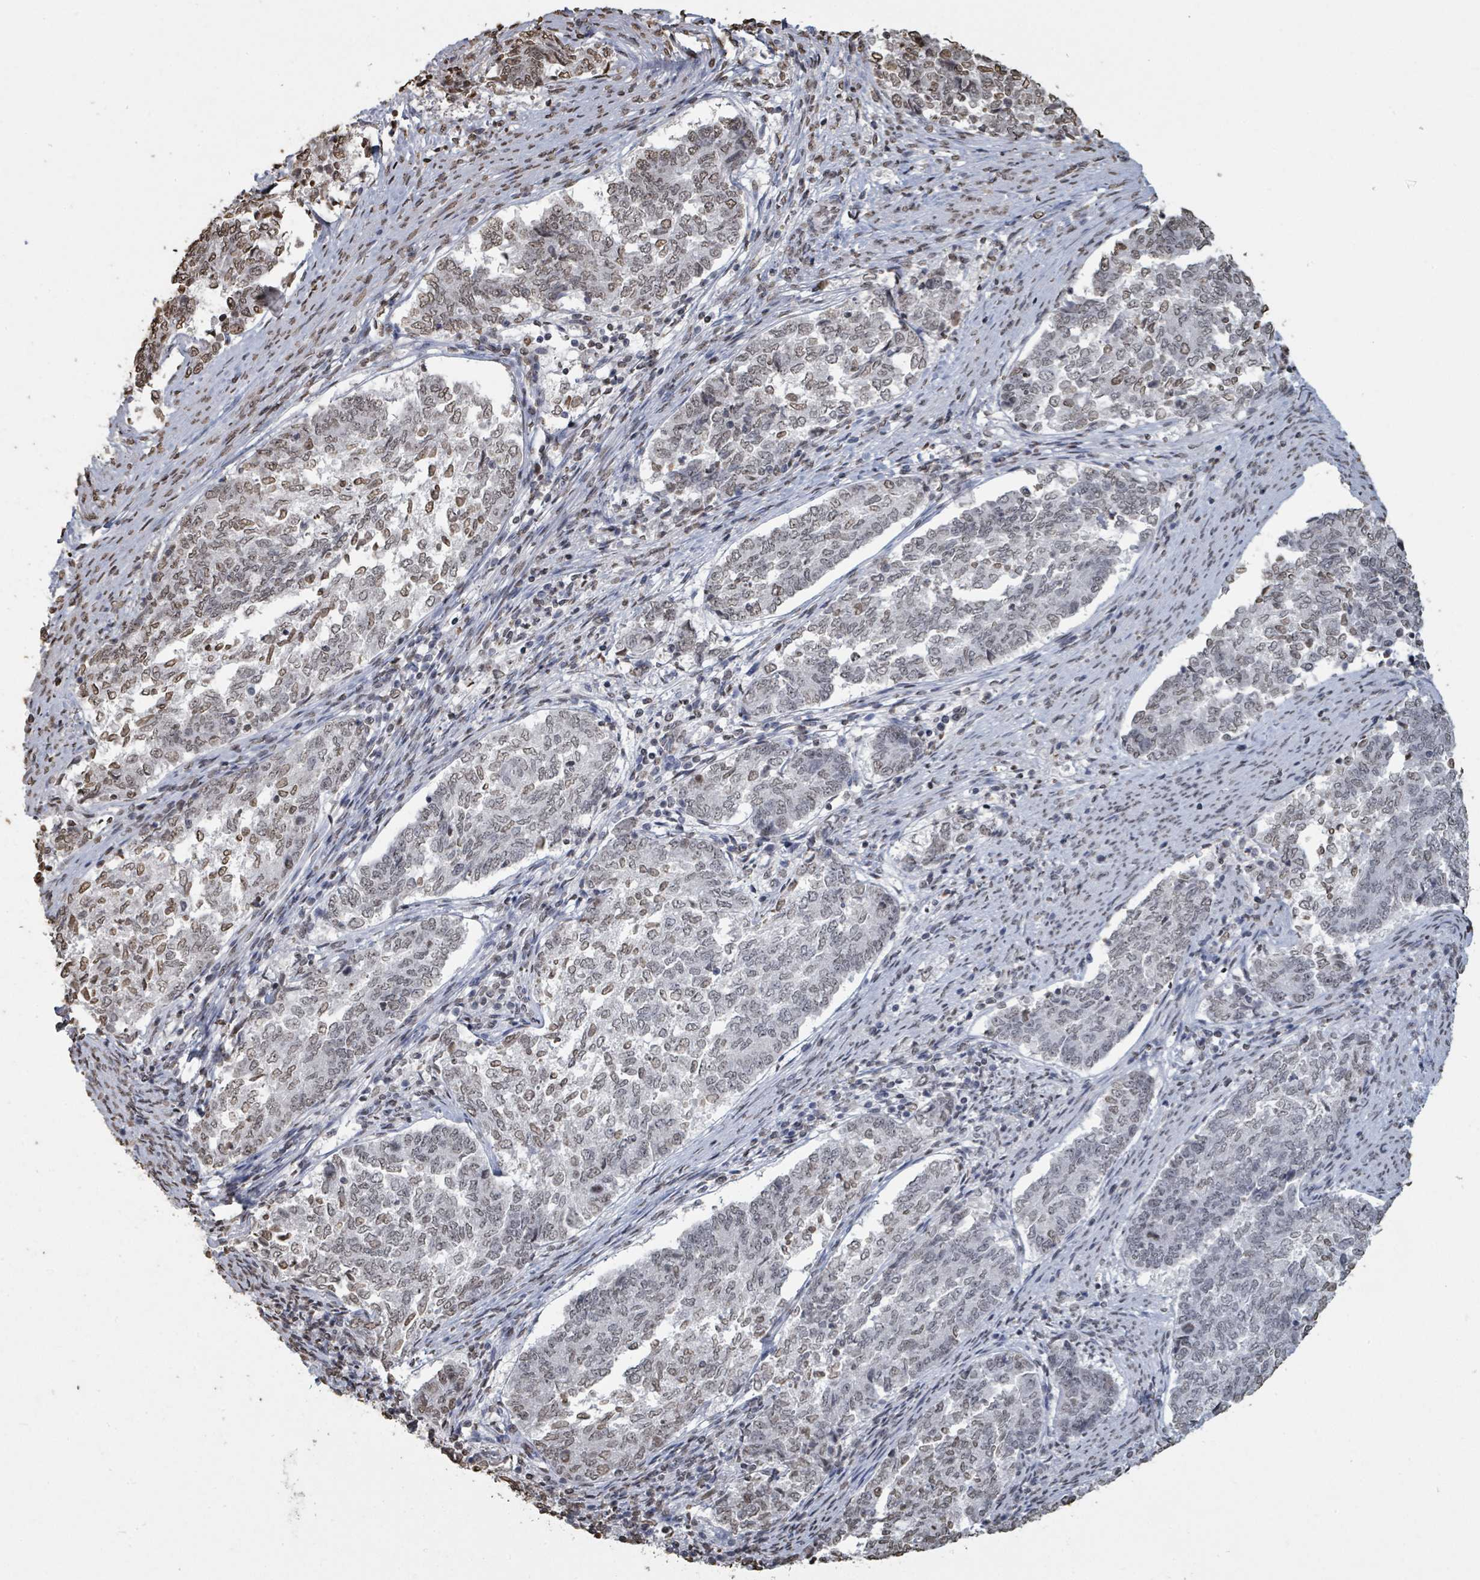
{"staining": {"intensity": "weak", "quantity": "25%-75%", "location": "nuclear"}, "tissue": "endometrial cancer", "cell_type": "Tumor cells", "image_type": "cancer", "snomed": [{"axis": "morphology", "description": "Adenocarcinoma, NOS"}, {"axis": "topography", "description": "Endometrium"}], "caption": "A high-resolution micrograph shows immunohistochemistry (IHC) staining of endometrial cancer, which reveals weak nuclear expression in about 25%-75% of tumor cells.", "gene": "MRPS12", "patient": {"sex": "female", "age": 80}}